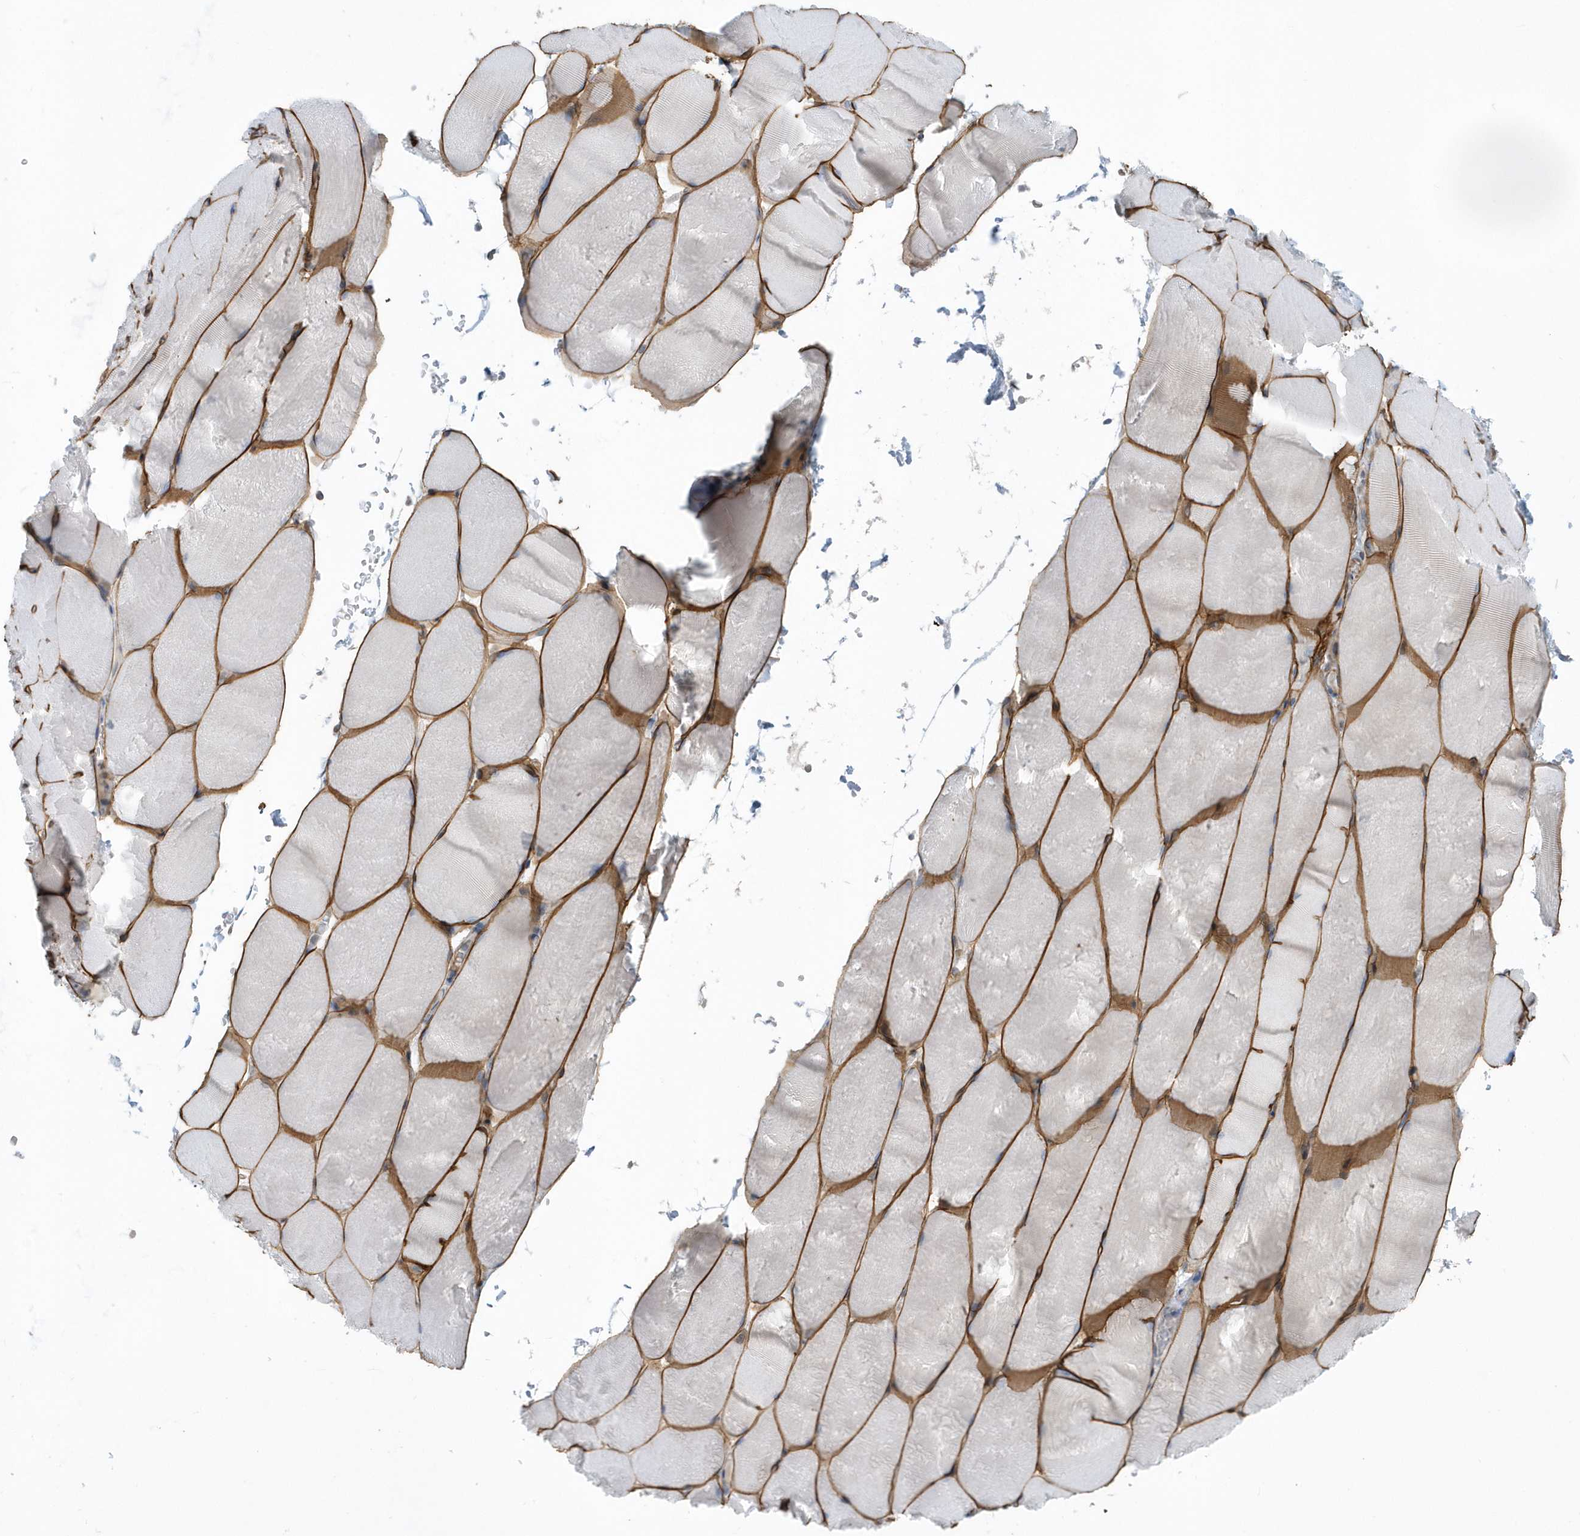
{"staining": {"intensity": "moderate", "quantity": ">75%", "location": "cytoplasmic/membranous"}, "tissue": "skeletal muscle", "cell_type": "Myocytes", "image_type": "normal", "snomed": [{"axis": "morphology", "description": "Normal tissue, NOS"}, {"axis": "topography", "description": "Skeletal muscle"}, {"axis": "topography", "description": "Parathyroid gland"}], "caption": "Immunohistochemistry staining of benign skeletal muscle, which shows medium levels of moderate cytoplasmic/membranous staining in approximately >75% of myocytes indicating moderate cytoplasmic/membranous protein positivity. The staining was performed using DAB (brown) for protein detection and nuclei were counterstained in hematoxylin (blue).", "gene": "RAB17", "patient": {"sex": "female", "age": 37}}